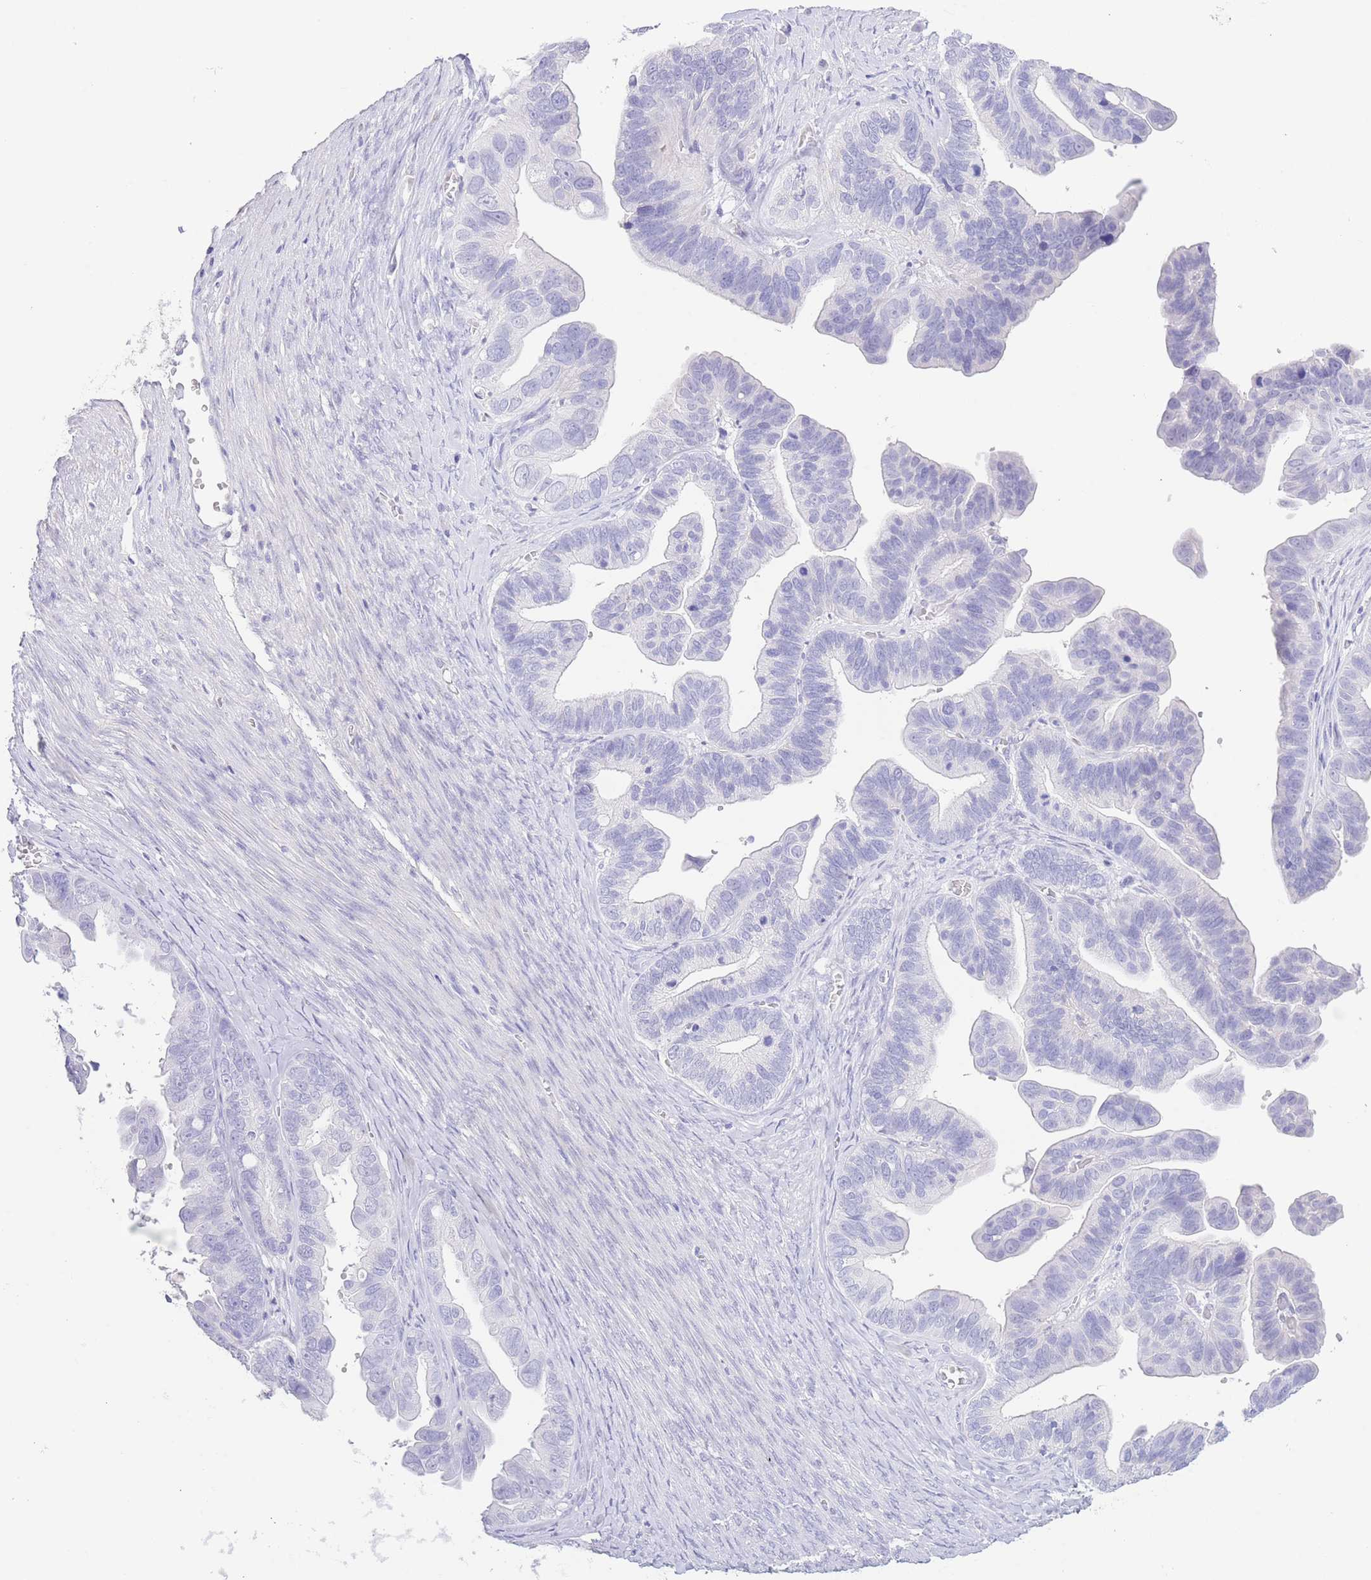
{"staining": {"intensity": "negative", "quantity": "none", "location": "none"}, "tissue": "ovarian cancer", "cell_type": "Tumor cells", "image_type": "cancer", "snomed": [{"axis": "morphology", "description": "Cystadenocarcinoma, serous, NOS"}, {"axis": "topography", "description": "Ovary"}], "caption": "The immunohistochemistry (IHC) image has no significant expression in tumor cells of ovarian serous cystadenocarcinoma tissue.", "gene": "PKLR", "patient": {"sex": "female", "age": 56}}